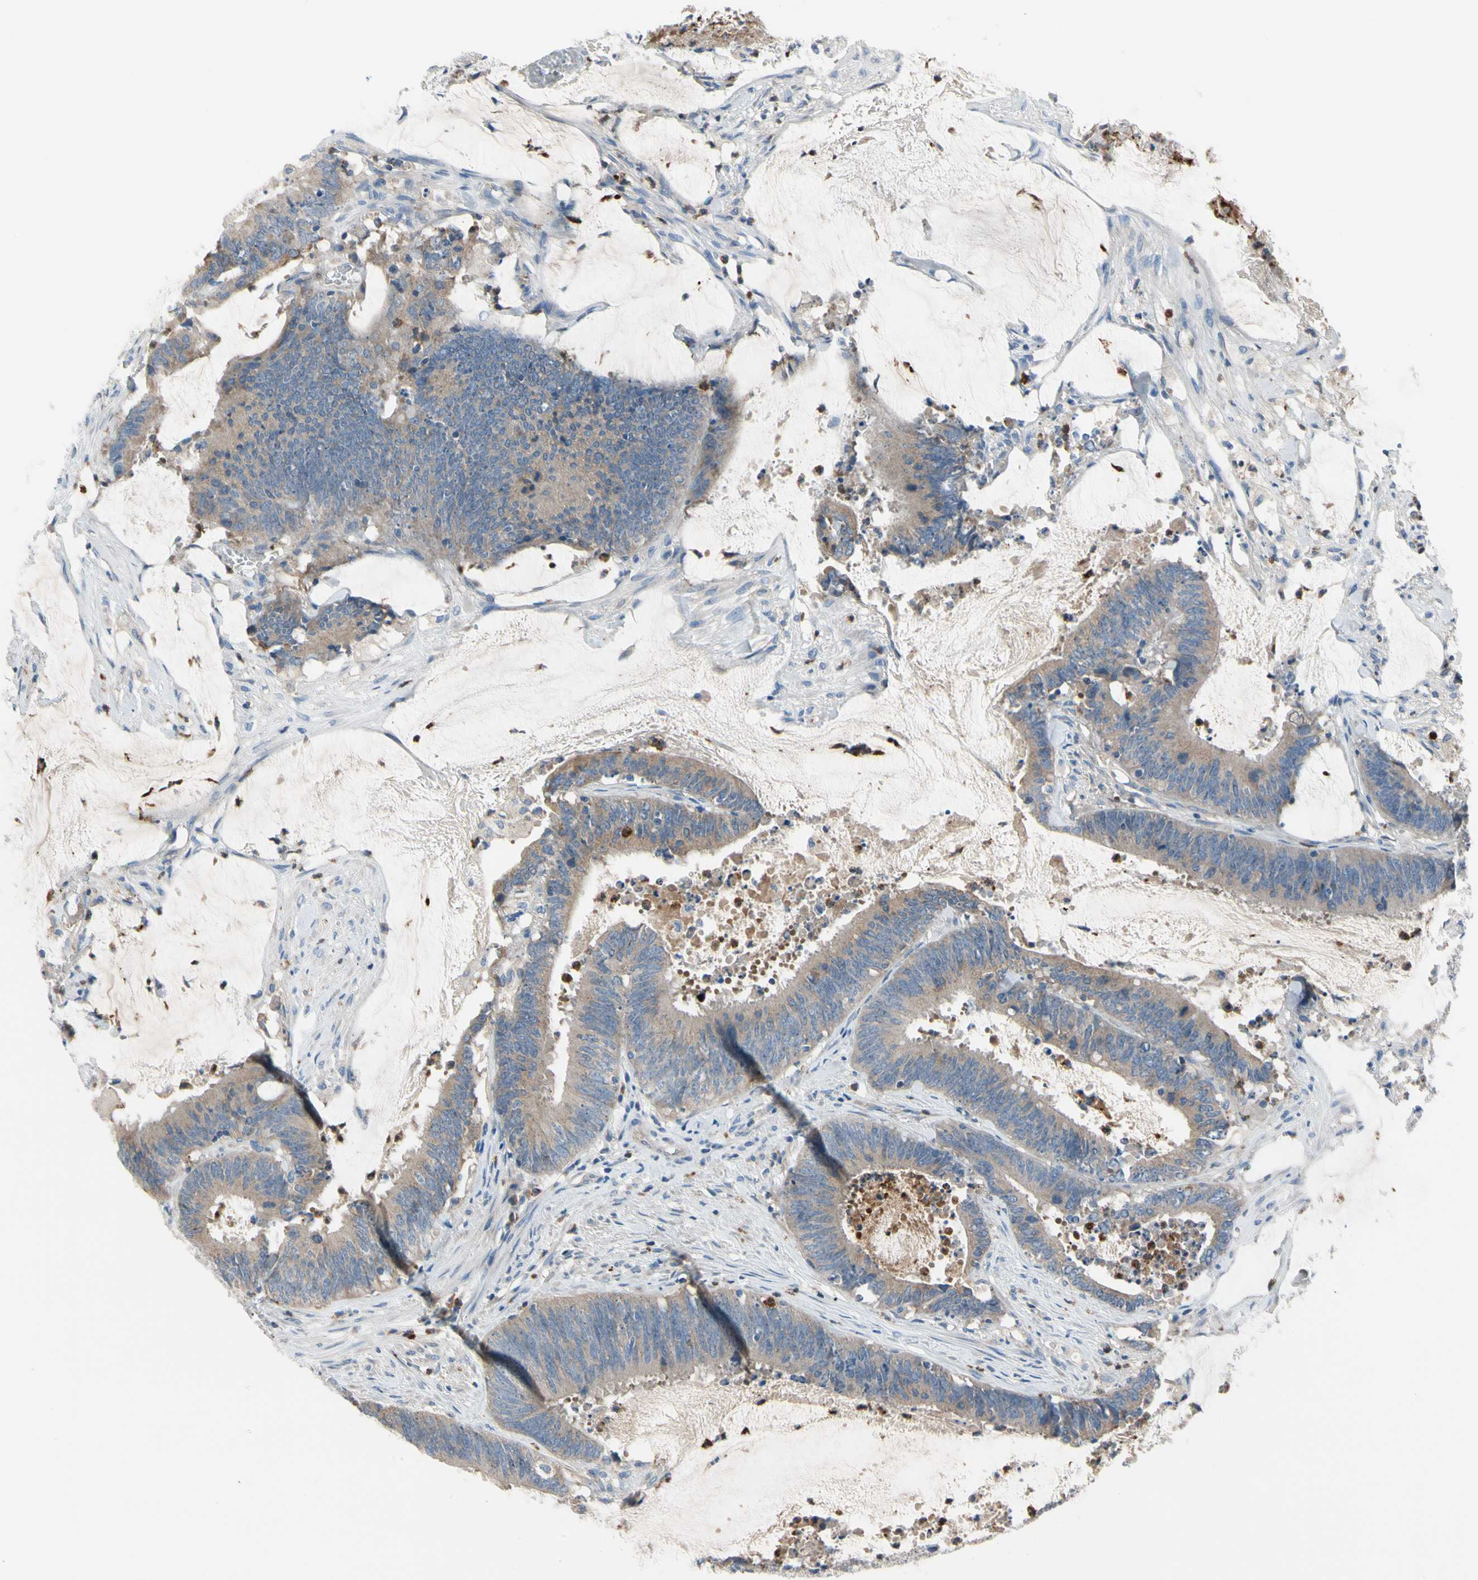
{"staining": {"intensity": "weak", "quantity": ">75%", "location": "cytoplasmic/membranous"}, "tissue": "colorectal cancer", "cell_type": "Tumor cells", "image_type": "cancer", "snomed": [{"axis": "morphology", "description": "Adenocarcinoma, NOS"}, {"axis": "topography", "description": "Rectum"}], "caption": "The histopathology image reveals staining of colorectal cancer (adenocarcinoma), revealing weak cytoplasmic/membranous protein expression (brown color) within tumor cells.", "gene": "HJURP", "patient": {"sex": "female", "age": 66}}